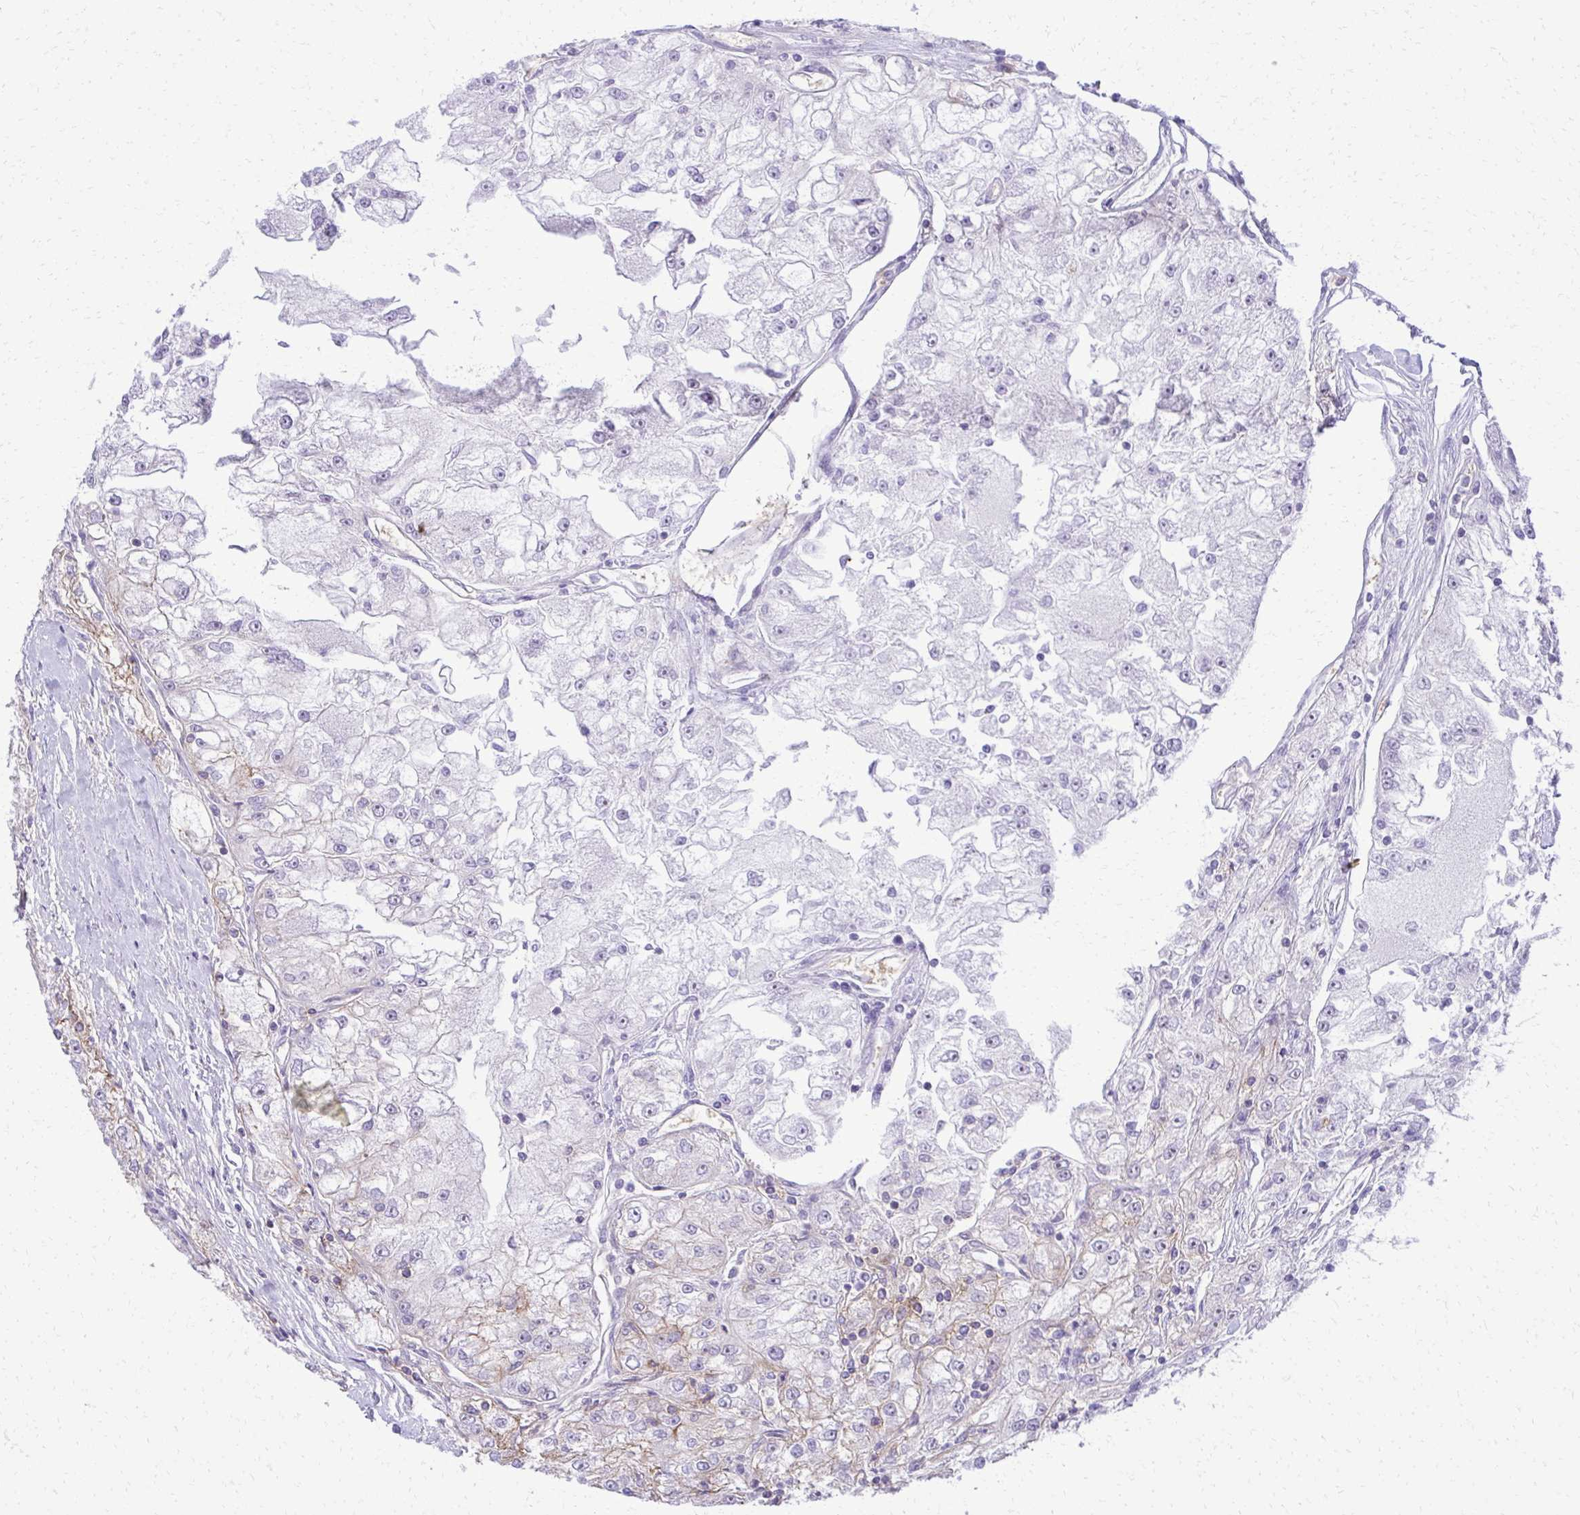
{"staining": {"intensity": "moderate", "quantity": "<25%", "location": "cytoplasmic/membranous"}, "tissue": "renal cancer", "cell_type": "Tumor cells", "image_type": "cancer", "snomed": [{"axis": "morphology", "description": "Adenocarcinoma, NOS"}, {"axis": "topography", "description": "Kidney"}], "caption": "Tumor cells exhibit low levels of moderate cytoplasmic/membranous positivity in about <25% of cells in human adenocarcinoma (renal). (DAB (3,3'-diaminobenzidine) IHC with brightfield microscopy, high magnification).", "gene": "PITPNM3", "patient": {"sex": "female", "age": 72}}